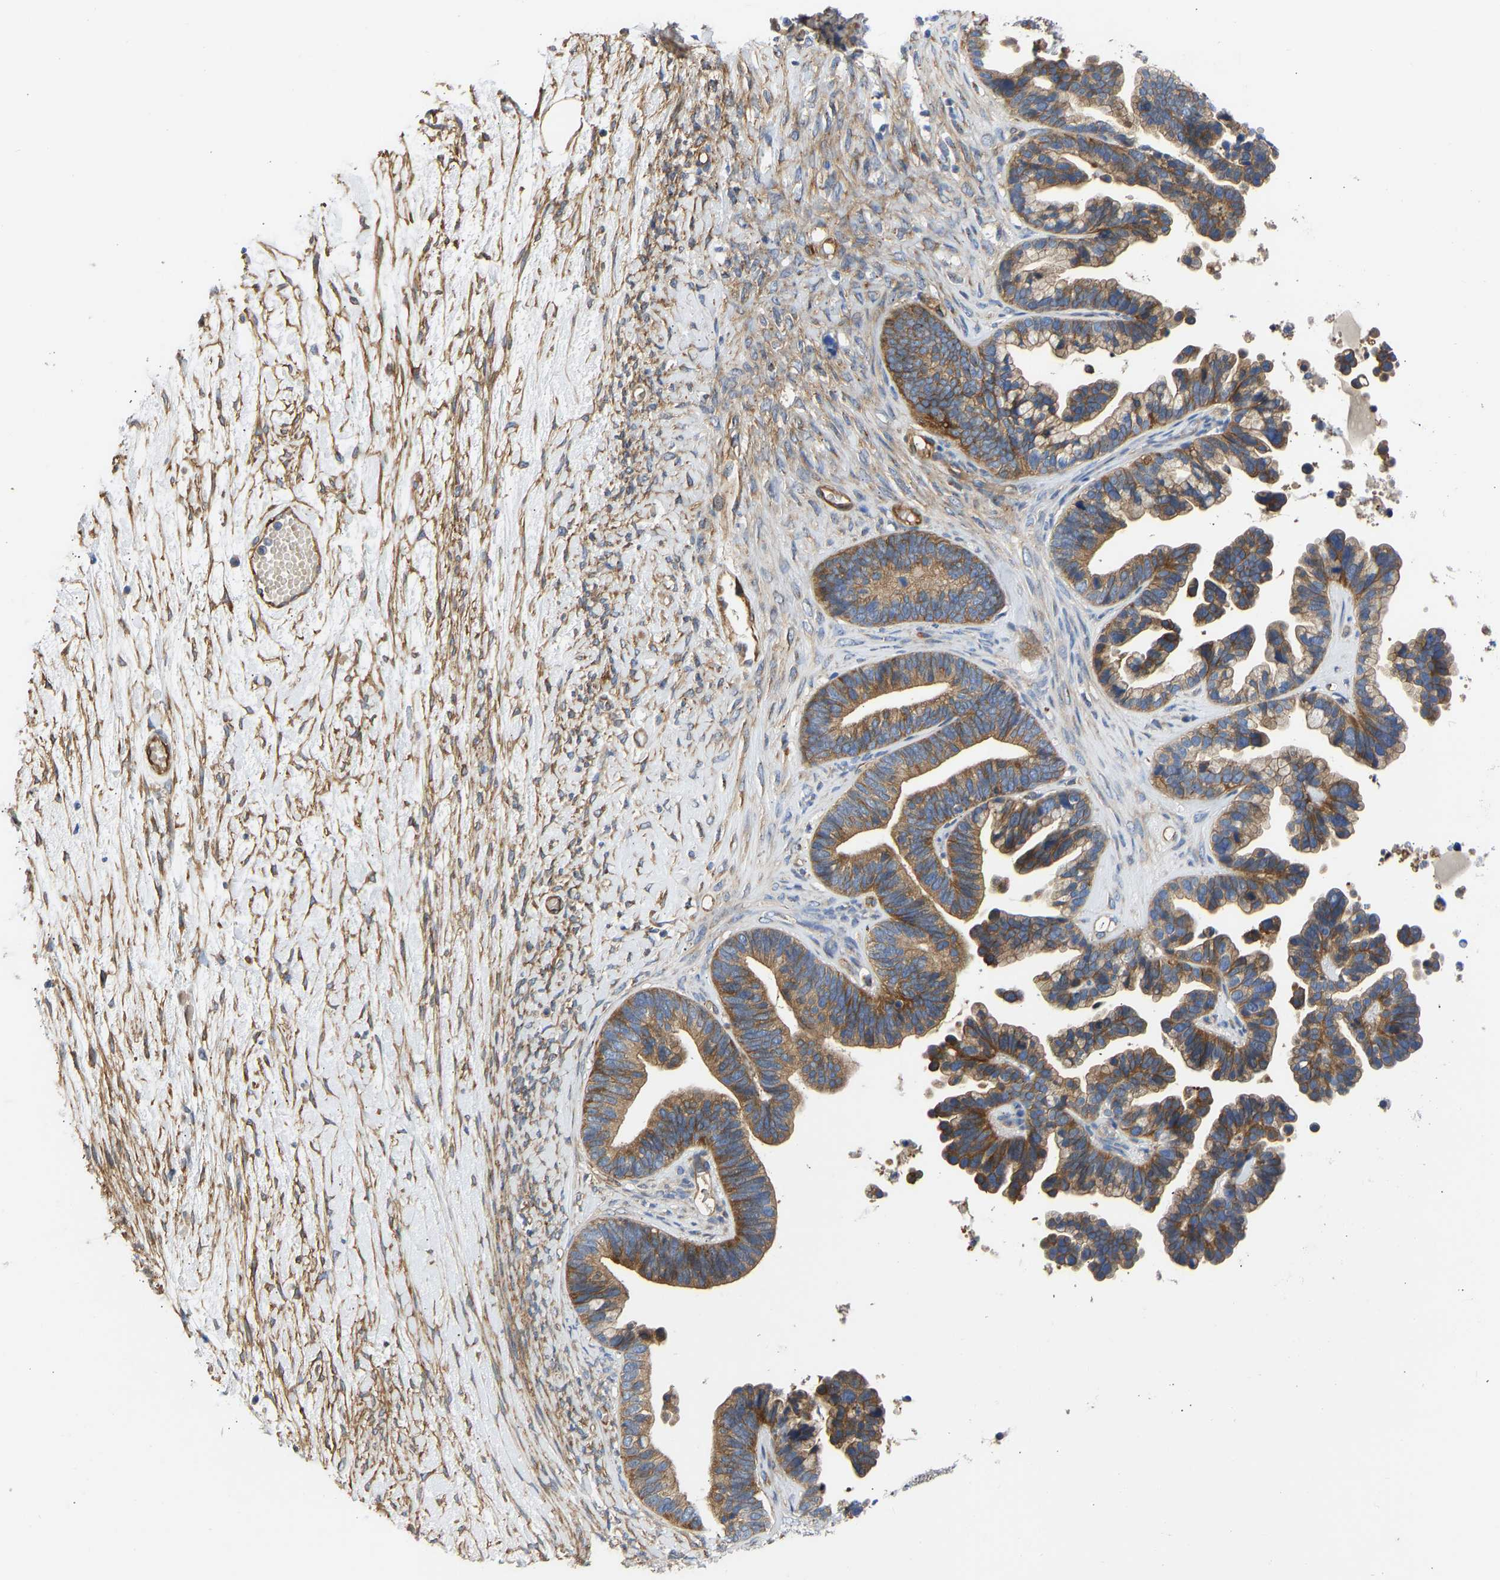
{"staining": {"intensity": "moderate", "quantity": ">75%", "location": "cytoplasmic/membranous"}, "tissue": "ovarian cancer", "cell_type": "Tumor cells", "image_type": "cancer", "snomed": [{"axis": "morphology", "description": "Cystadenocarcinoma, serous, NOS"}, {"axis": "topography", "description": "Ovary"}], "caption": "Ovarian cancer stained with DAB (3,3'-diaminobenzidine) IHC demonstrates medium levels of moderate cytoplasmic/membranous positivity in about >75% of tumor cells.", "gene": "MYO1C", "patient": {"sex": "female", "age": 56}}